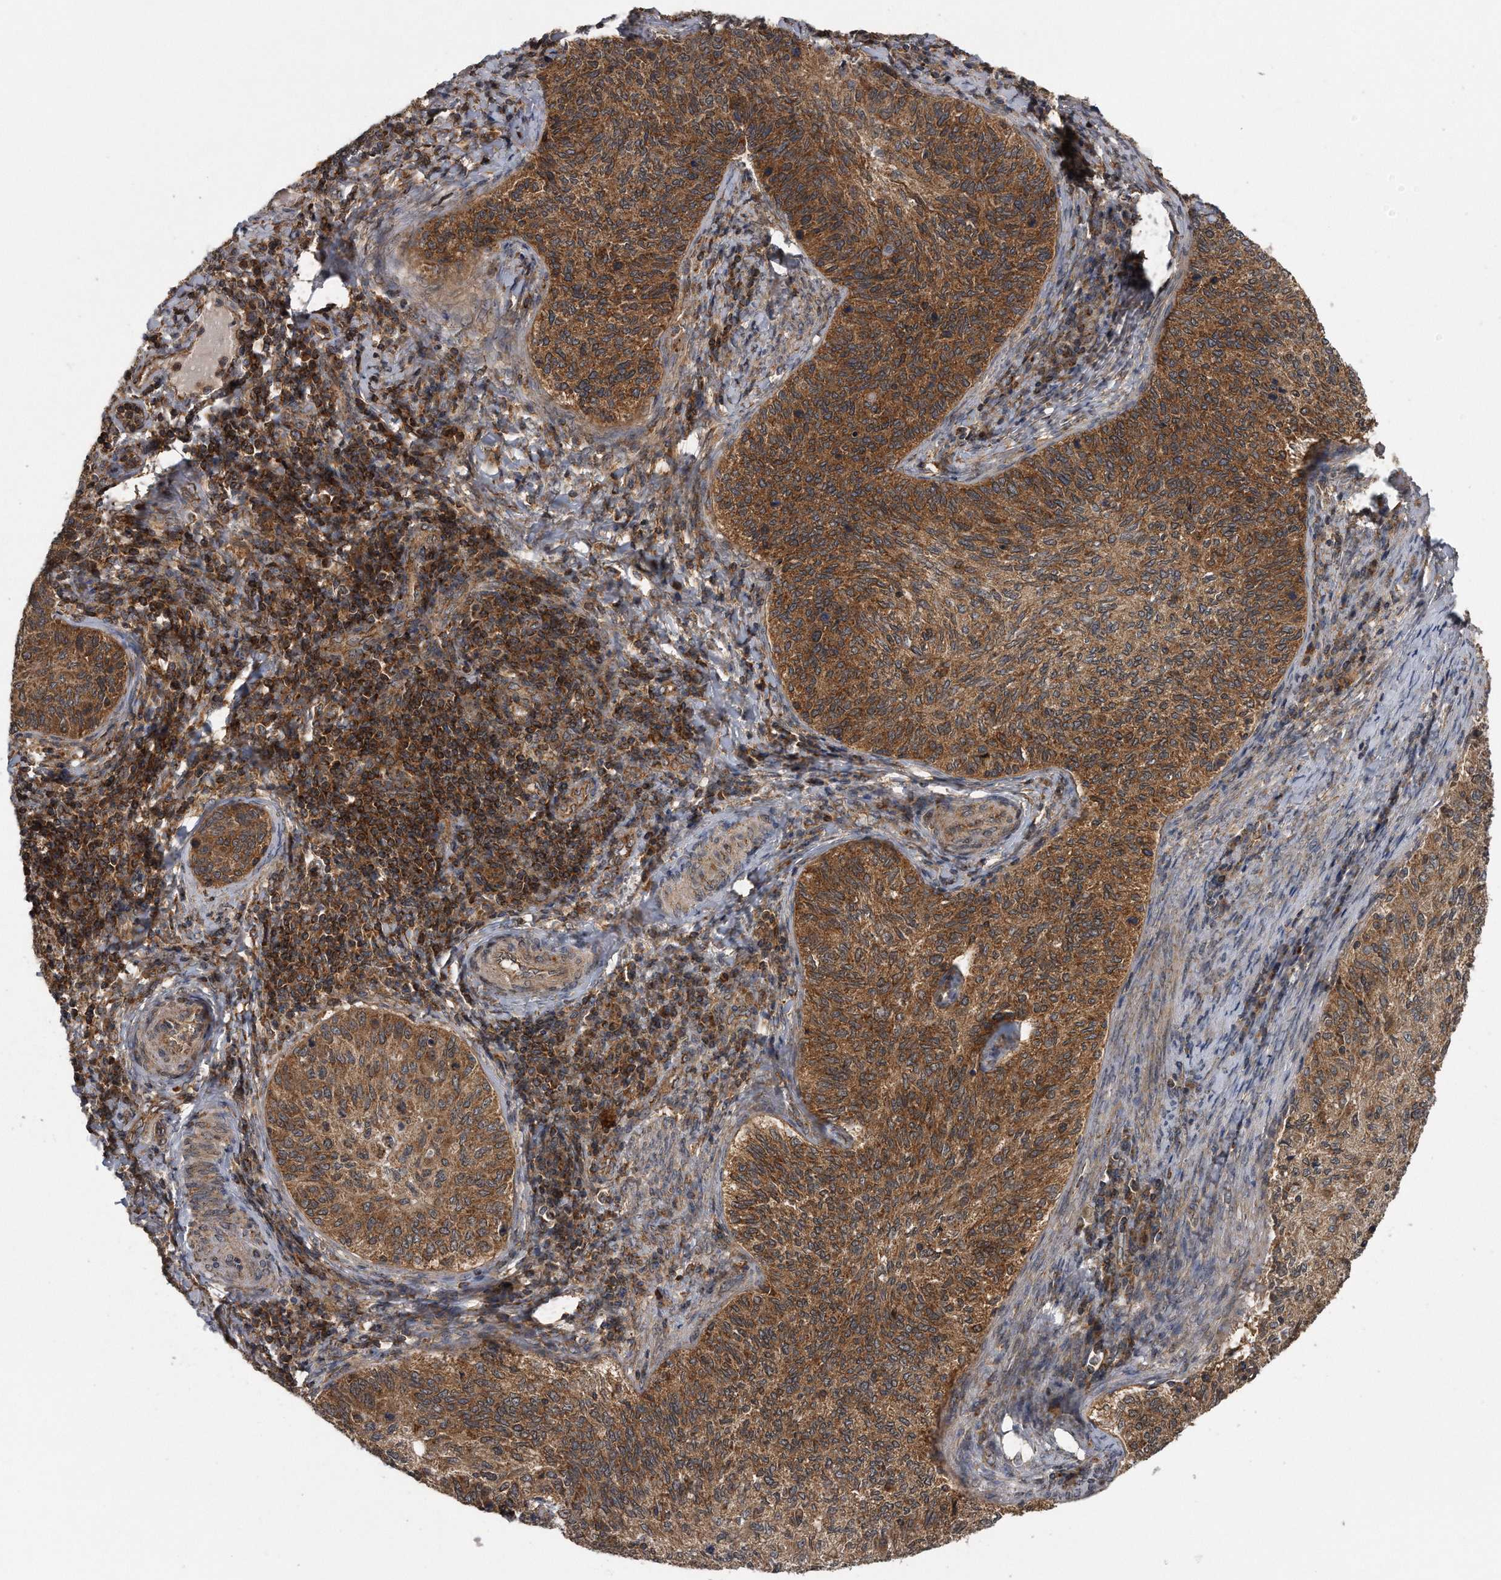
{"staining": {"intensity": "moderate", "quantity": ">75%", "location": "cytoplasmic/membranous"}, "tissue": "cervical cancer", "cell_type": "Tumor cells", "image_type": "cancer", "snomed": [{"axis": "morphology", "description": "Squamous cell carcinoma, NOS"}, {"axis": "topography", "description": "Cervix"}], "caption": "About >75% of tumor cells in human cervical squamous cell carcinoma display moderate cytoplasmic/membranous protein positivity as visualized by brown immunohistochemical staining.", "gene": "ALPK2", "patient": {"sex": "female", "age": 30}}